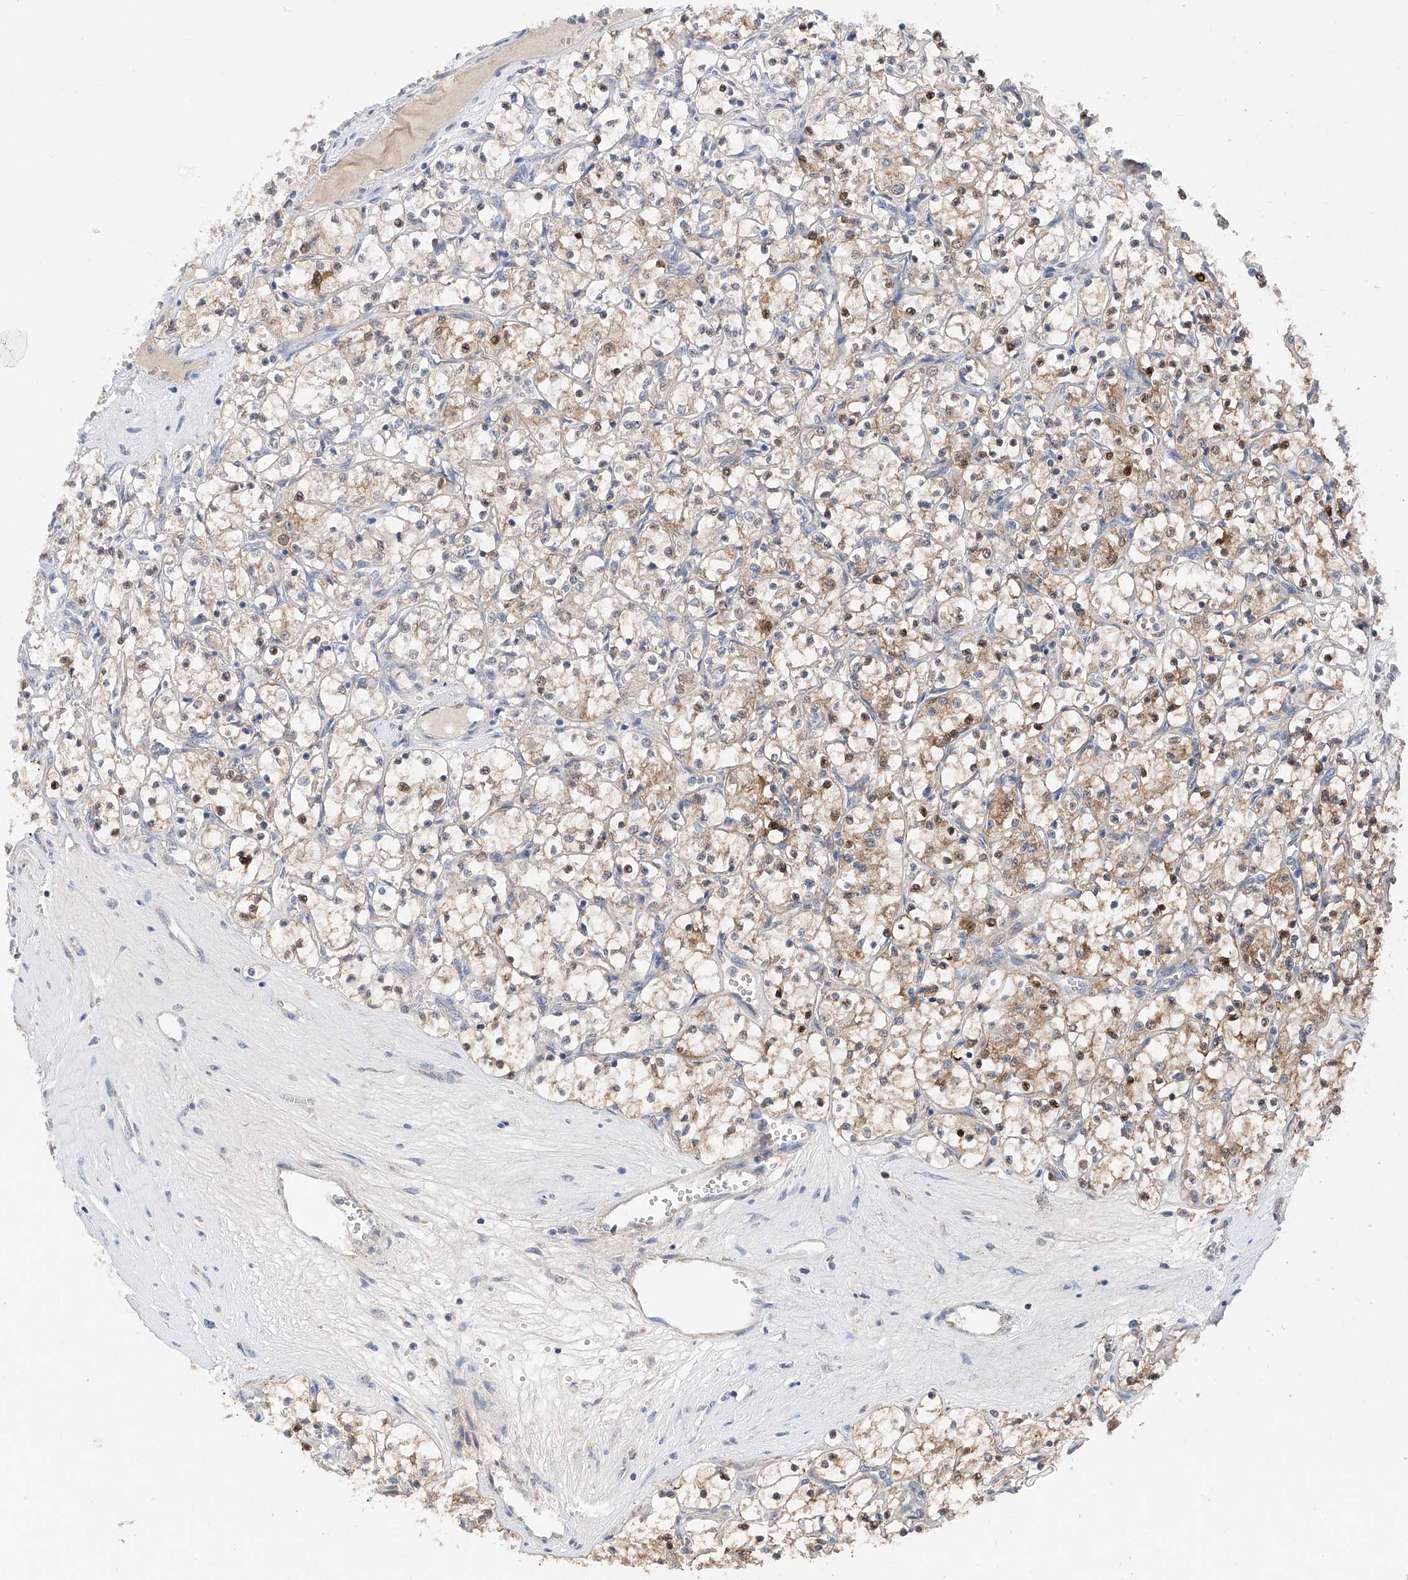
{"staining": {"intensity": "moderate", "quantity": "25%-75%", "location": "cytoplasmic/membranous,nuclear"}, "tissue": "renal cancer", "cell_type": "Tumor cells", "image_type": "cancer", "snomed": [{"axis": "morphology", "description": "Adenocarcinoma, NOS"}, {"axis": "topography", "description": "Kidney"}], "caption": "Human adenocarcinoma (renal) stained with a protein marker reveals moderate staining in tumor cells.", "gene": "FUCA2", "patient": {"sex": "female", "age": 69}}